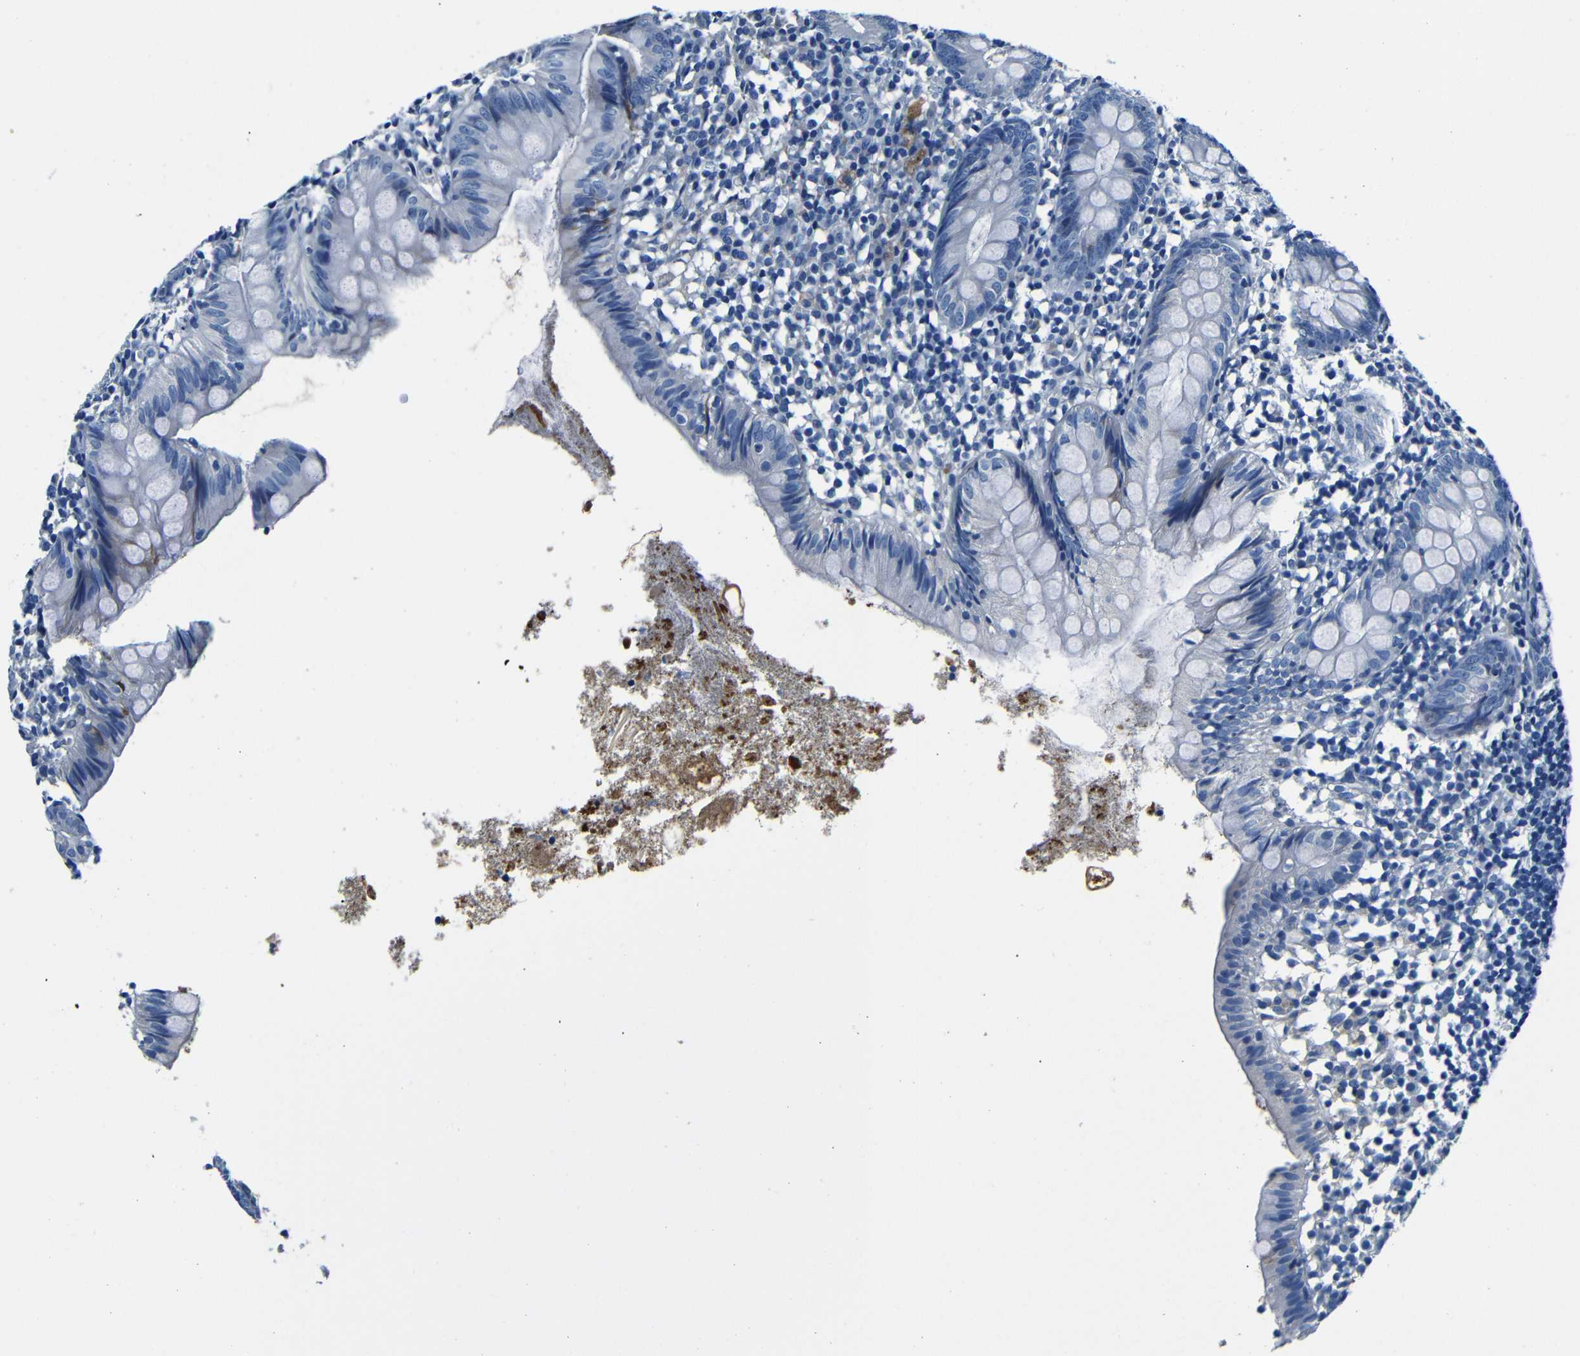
{"staining": {"intensity": "negative", "quantity": "none", "location": "none"}, "tissue": "appendix", "cell_type": "Glandular cells", "image_type": "normal", "snomed": [{"axis": "morphology", "description": "Normal tissue, NOS"}, {"axis": "topography", "description": "Appendix"}], "caption": "This is an immunohistochemistry (IHC) histopathology image of normal human appendix. There is no expression in glandular cells.", "gene": "TNFAIP1", "patient": {"sex": "female", "age": 20}}